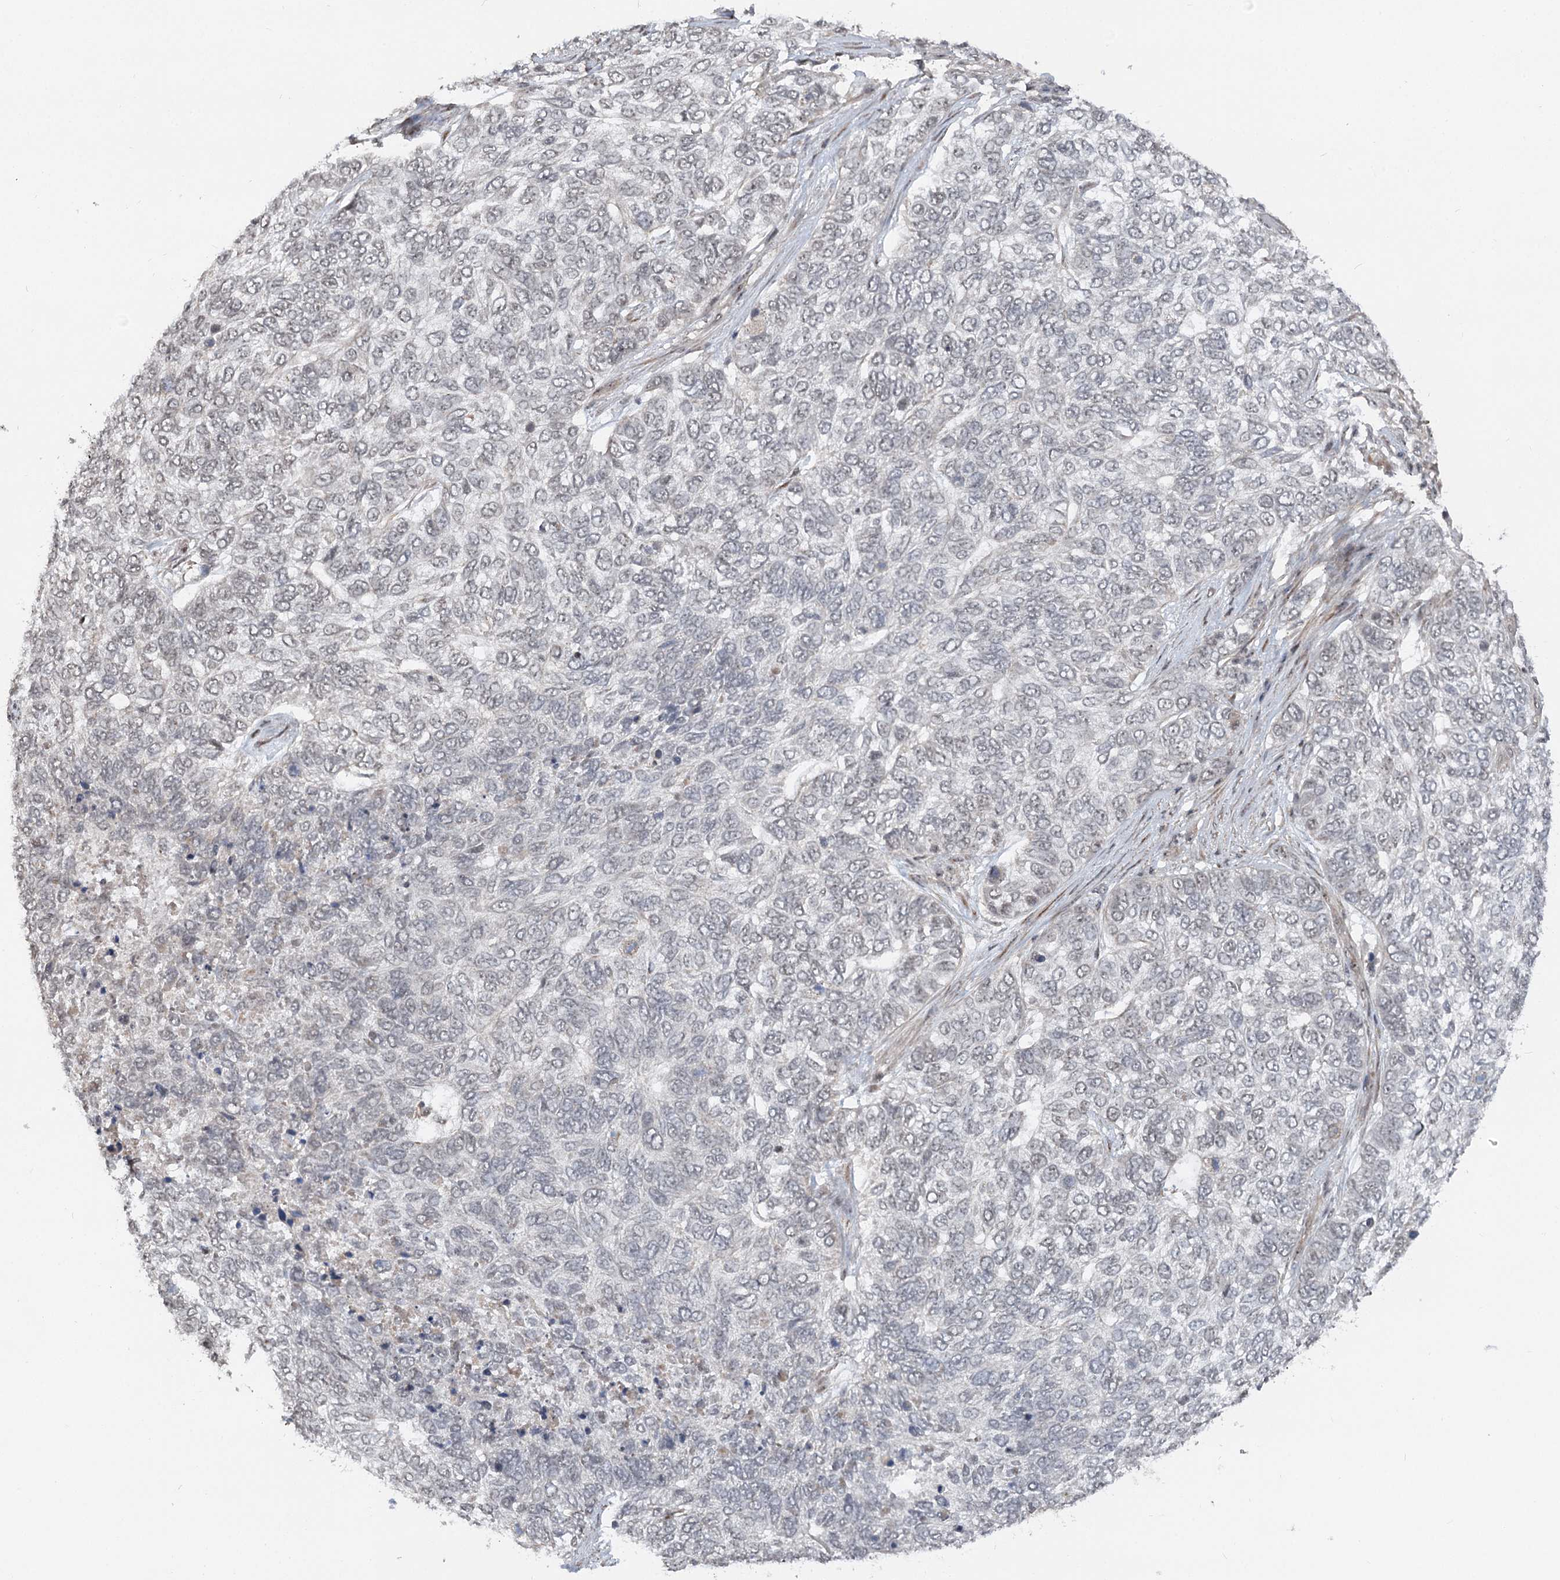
{"staining": {"intensity": "negative", "quantity": "none", "location": "none"}, "tissue": "skin cancer", "cell_type": "Tumor cells", "image_type": "cancer", "snomed": [{"axis": "morphology", "description": "Basal cell carcinoma"}, {"axis": "topography", "description": "Skin"}], "caption": "Immunohistochemistry (IHC) photomicrograph of skin cancer (basal cell carcinoma) stained for a protein (brown), which displays no expression in tumor cells.", "gene": "GNL3L", "patient": {"sex": "female", "age": 65}}